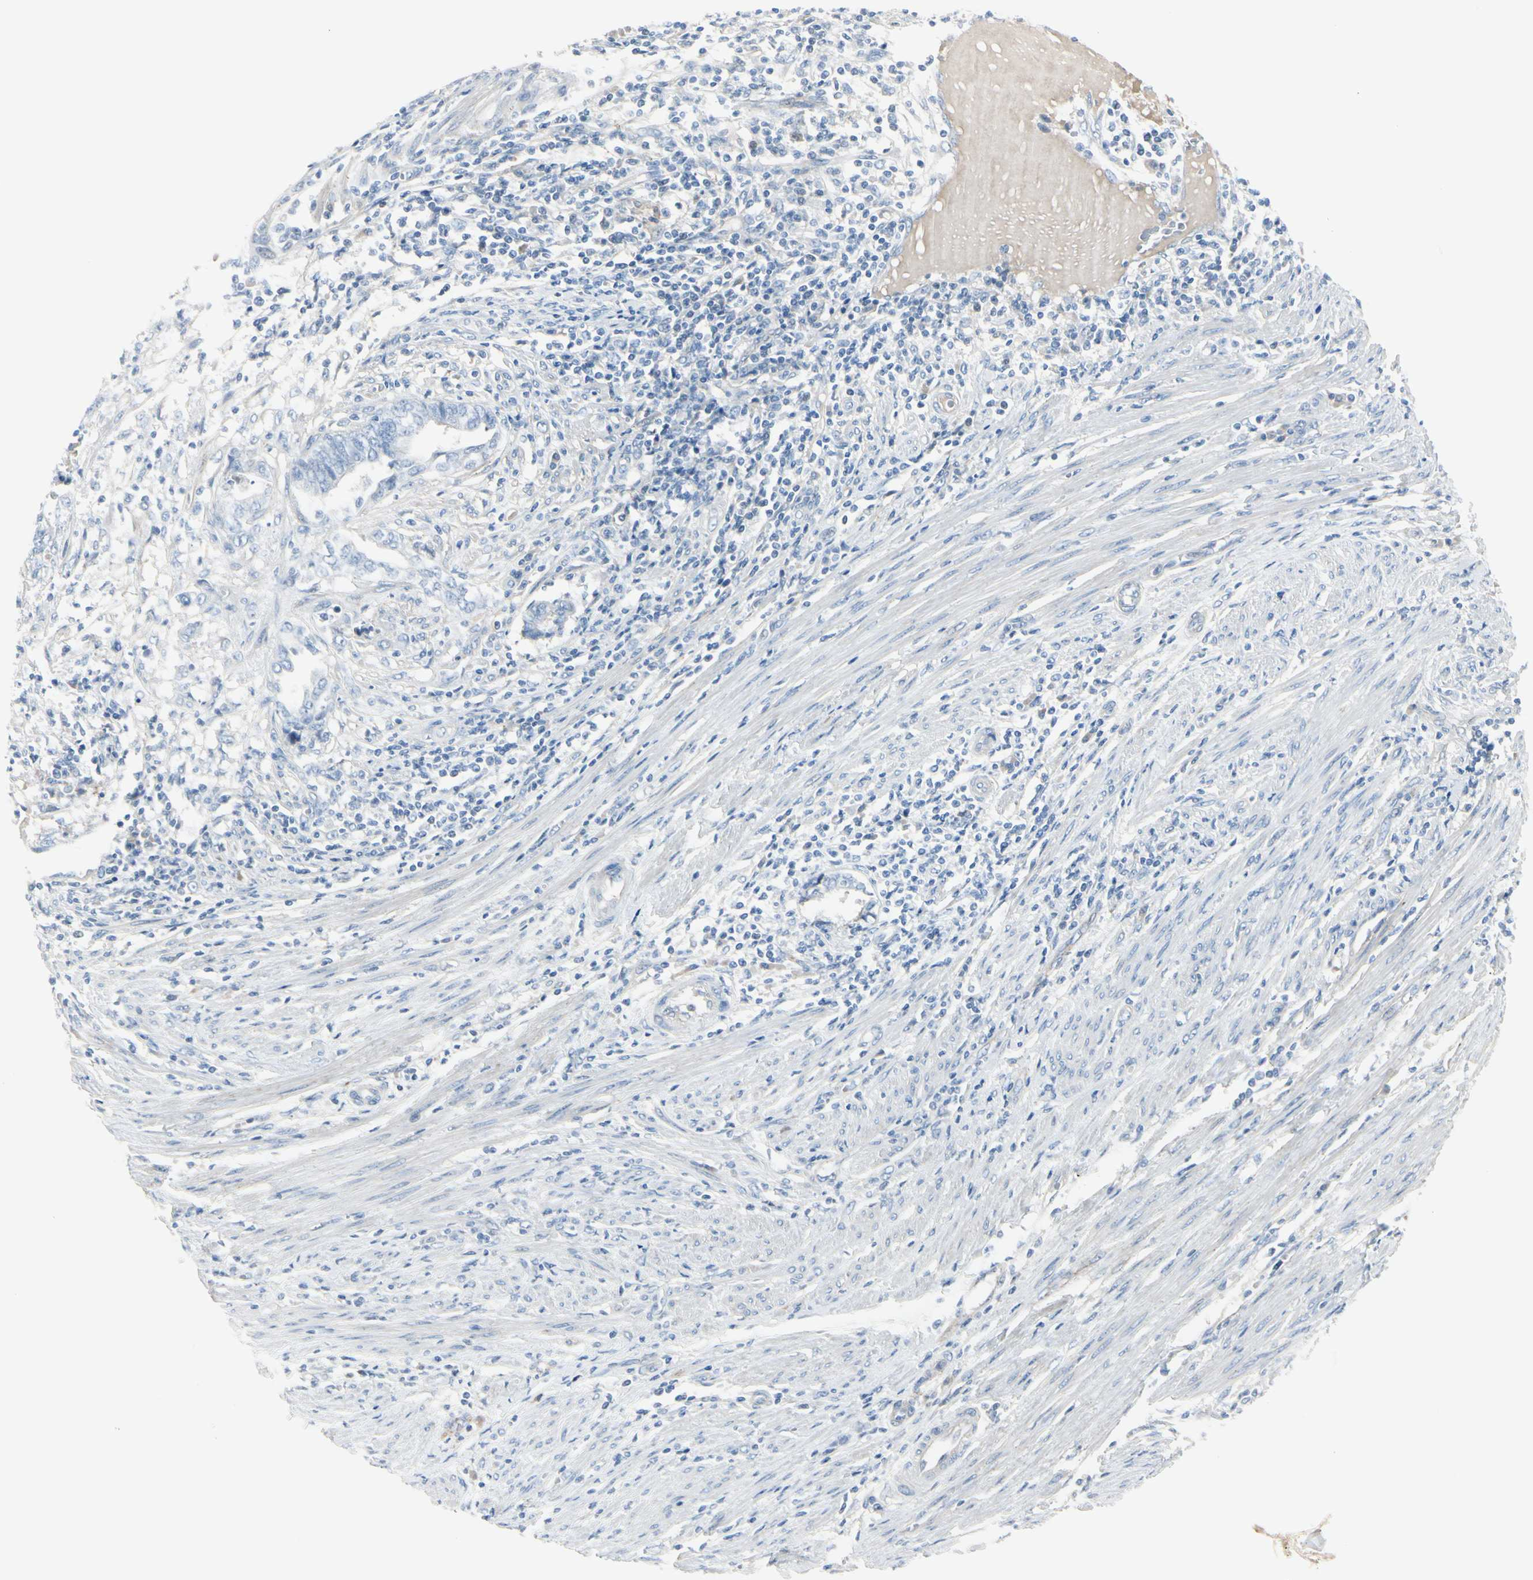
{"staining": {"intensity": "negative", "quantity": "none", "location": "none"}, "tissue": "endometrial cancer", "cell_type": "Tumor cells", "image_type": "cancer", "snomed": [{"axis": "morphology", "description": "Adenocarcinoma, NOS"}, {"axis": "topography", "description": "Uterus"}, {"axis": "topography", "description": "Endometrium"}], "caption": "This is an immunohistochemistry micrograph of endometrial cancer. There is no positivity in tumor cells.", "gene": "CACNA2D1", "patient": {"sex": "female", "age": 70}}